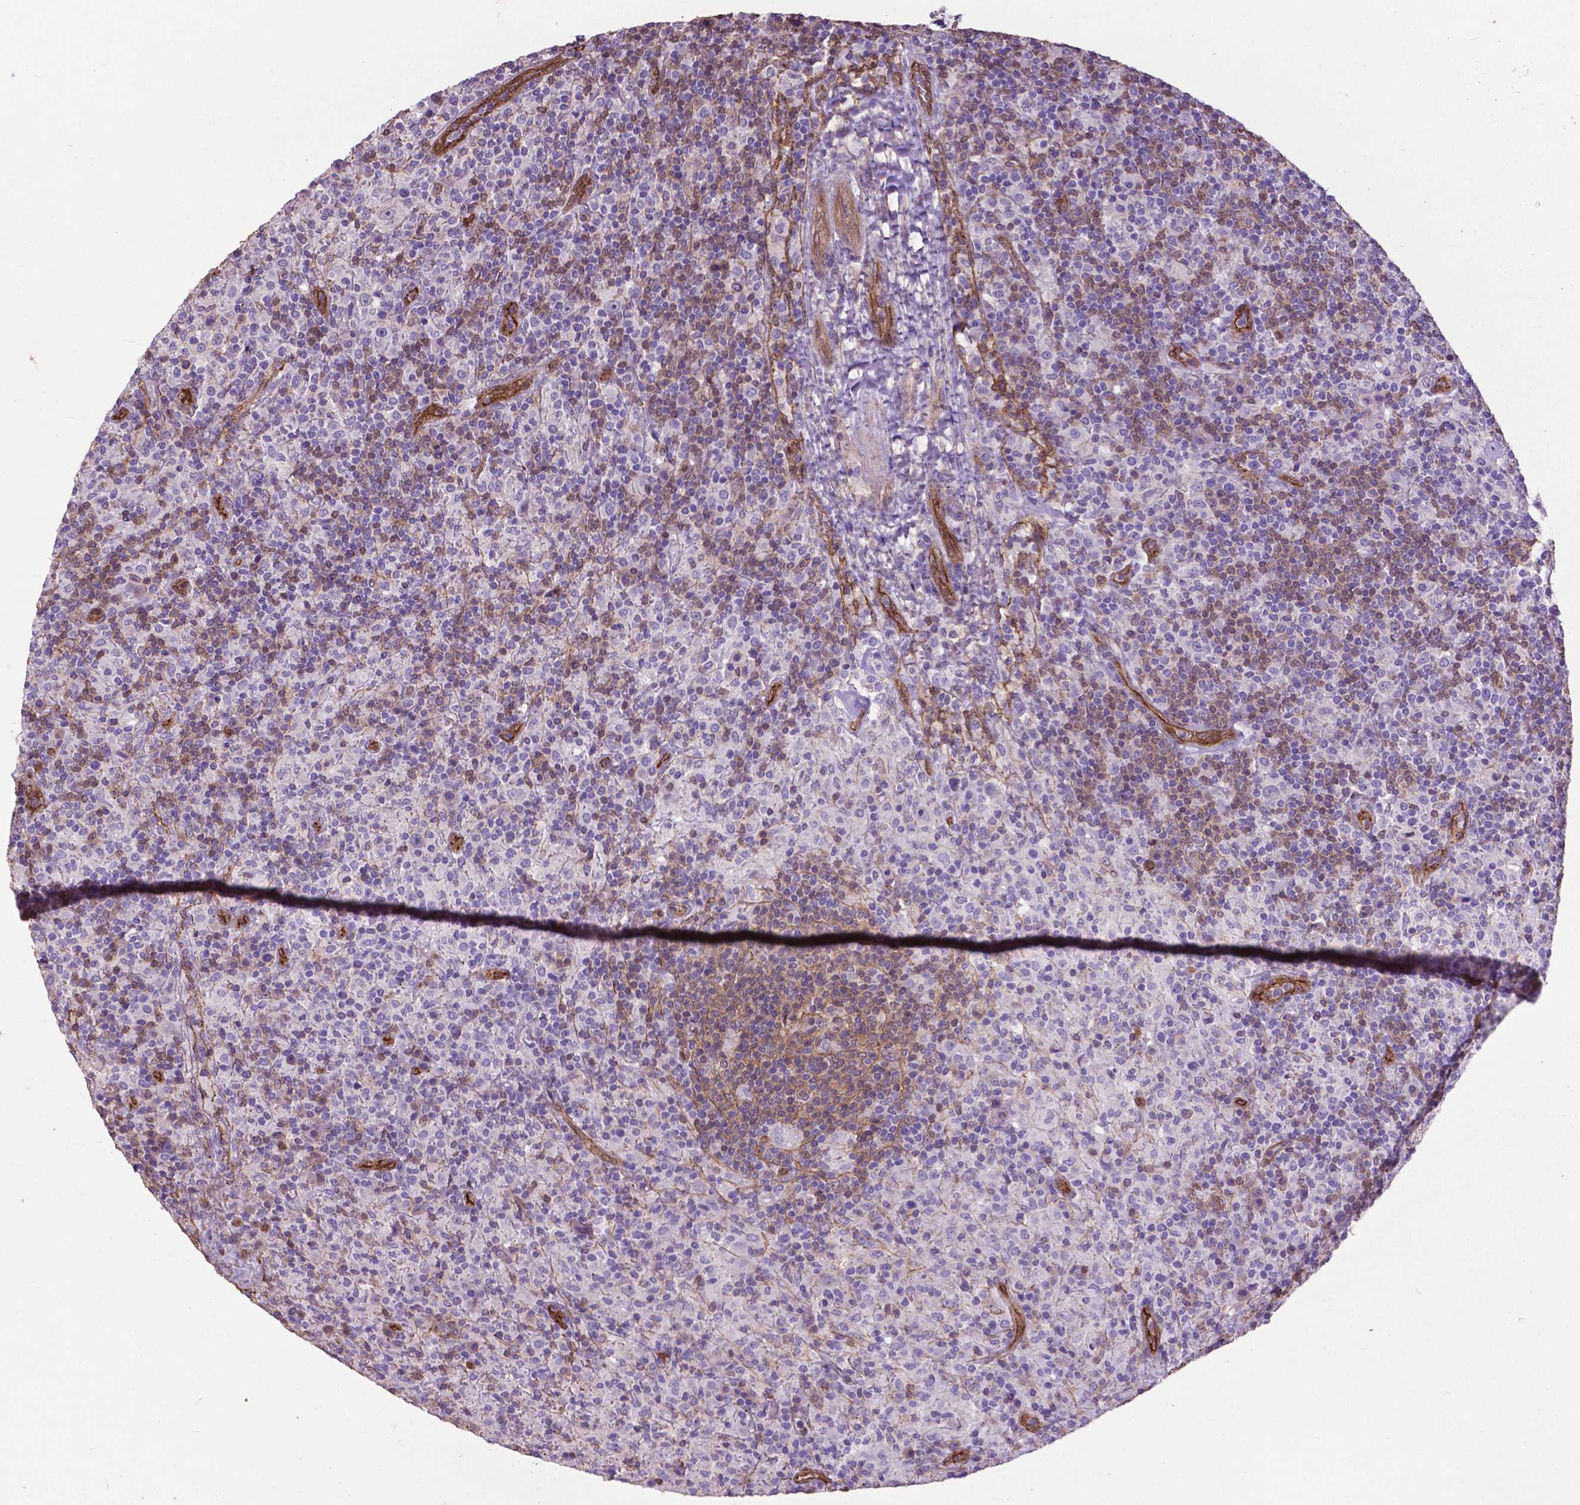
{"staining": {"intensity": "negative", "quantity": "none", "location": "none"}, "tissue": "lymphoma", "cell_type": "Tumor cells", "image_type": "cancer", "snomed": [{"axis": "morphology", "description": "Hodgkin's disease, NOS"}, {"axis": "topography", "description": "Lymph node"}], "caption": "This is a photomicrograph of immunohistochemistry (IHC) staining of lymphoma, which shows no expression in tumor cells.", "gene": "PDLIM1", "patient": {"sex": "male", "age": 70}}